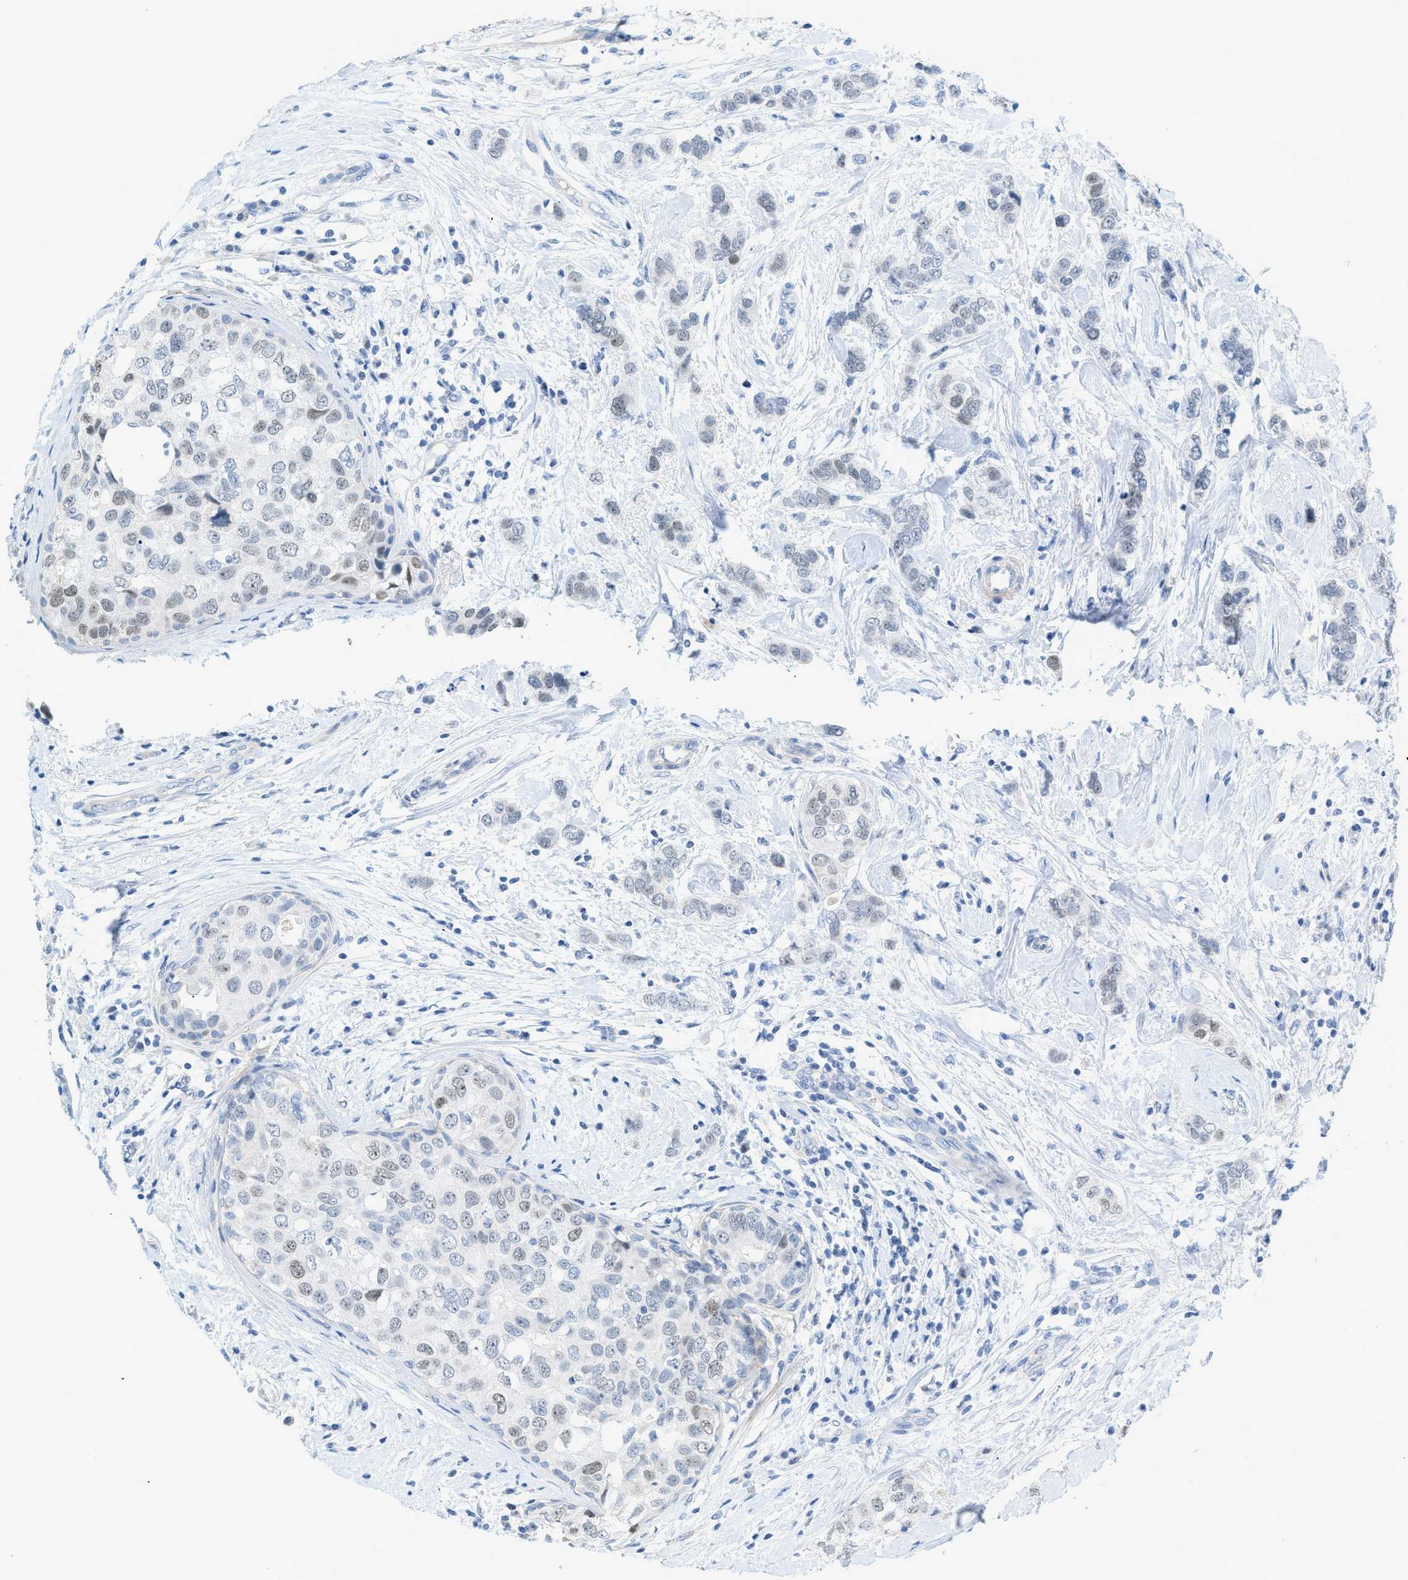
{"staining": {"intensity": "weak", "quantity": "<25%", "location": "nuclear"}, "tissue": "breast cancer", "cell_type": "Tumor cells", "image_type": "cancer", "snomed": [{"axis": "morphology", "description": "Duct carcinoma"}, {"axis": "topography", "description": "Breast"}], "caption": "Human breast cancer (infiltrating ductal carcinoma) stained for a protein using immunohistochemistry (IHC) exhibits no expression in tumor cells.", "gene": "HLTF", "patient": {"sex": "female", "age": 50}}